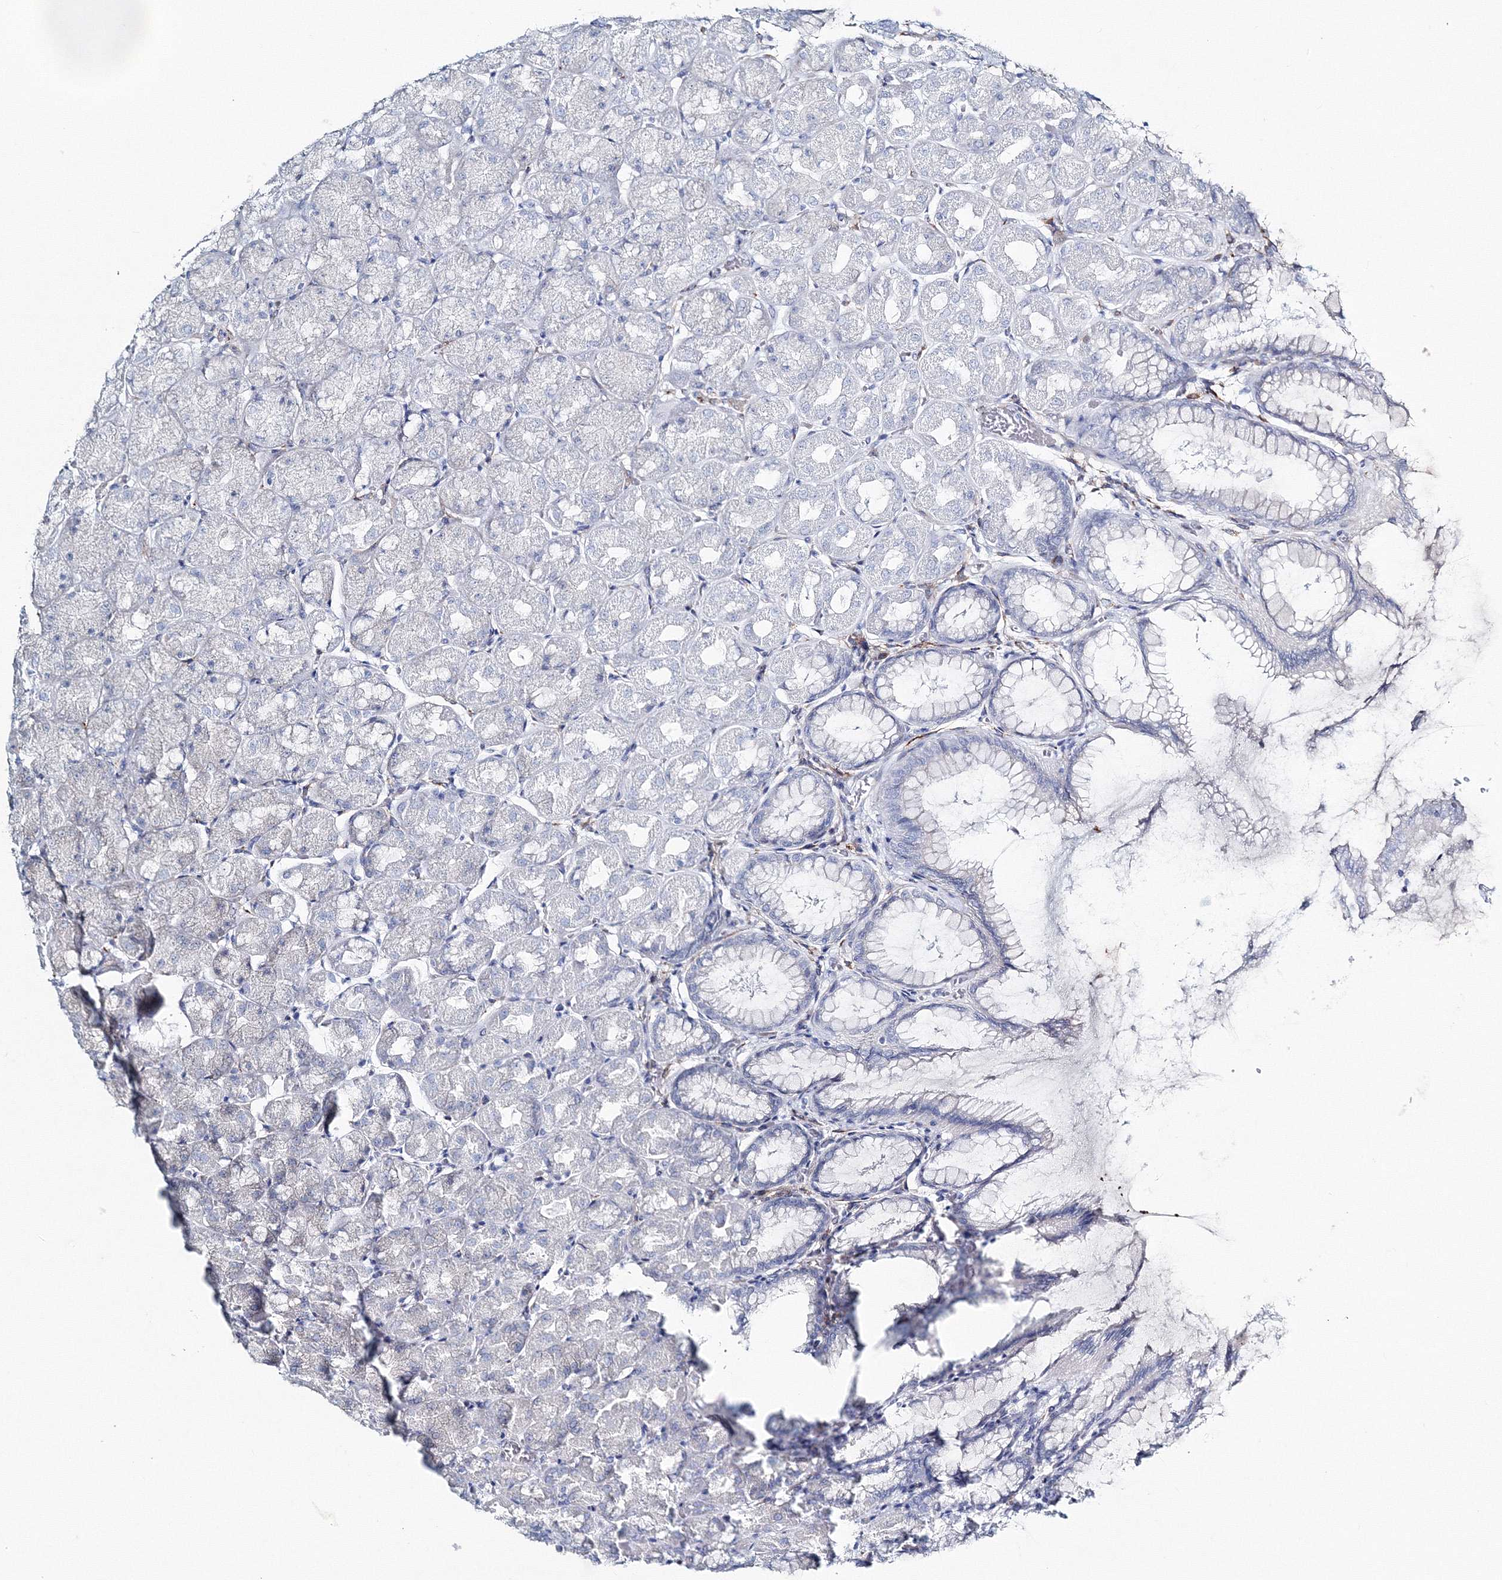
{"staining": {"intensity": "negative", "quantity": "none", "location": "none"}, "tissue": "stomach", "cell_type": "Glandular cells", "image_type": "normal", "snomed": [{"axis": "morphology", "description": "Normal tissue, NOS"}, {"axis": "topography", "description": "Stomach, upper"}], "caption": "DAB (3,3'-diaminobenzidine) immunohistochemical staining of benign stomach displays no significant staining in glandular cells.", "gene": "ENSG00000285283", "patient": {"sex": "female", "age": 56}}